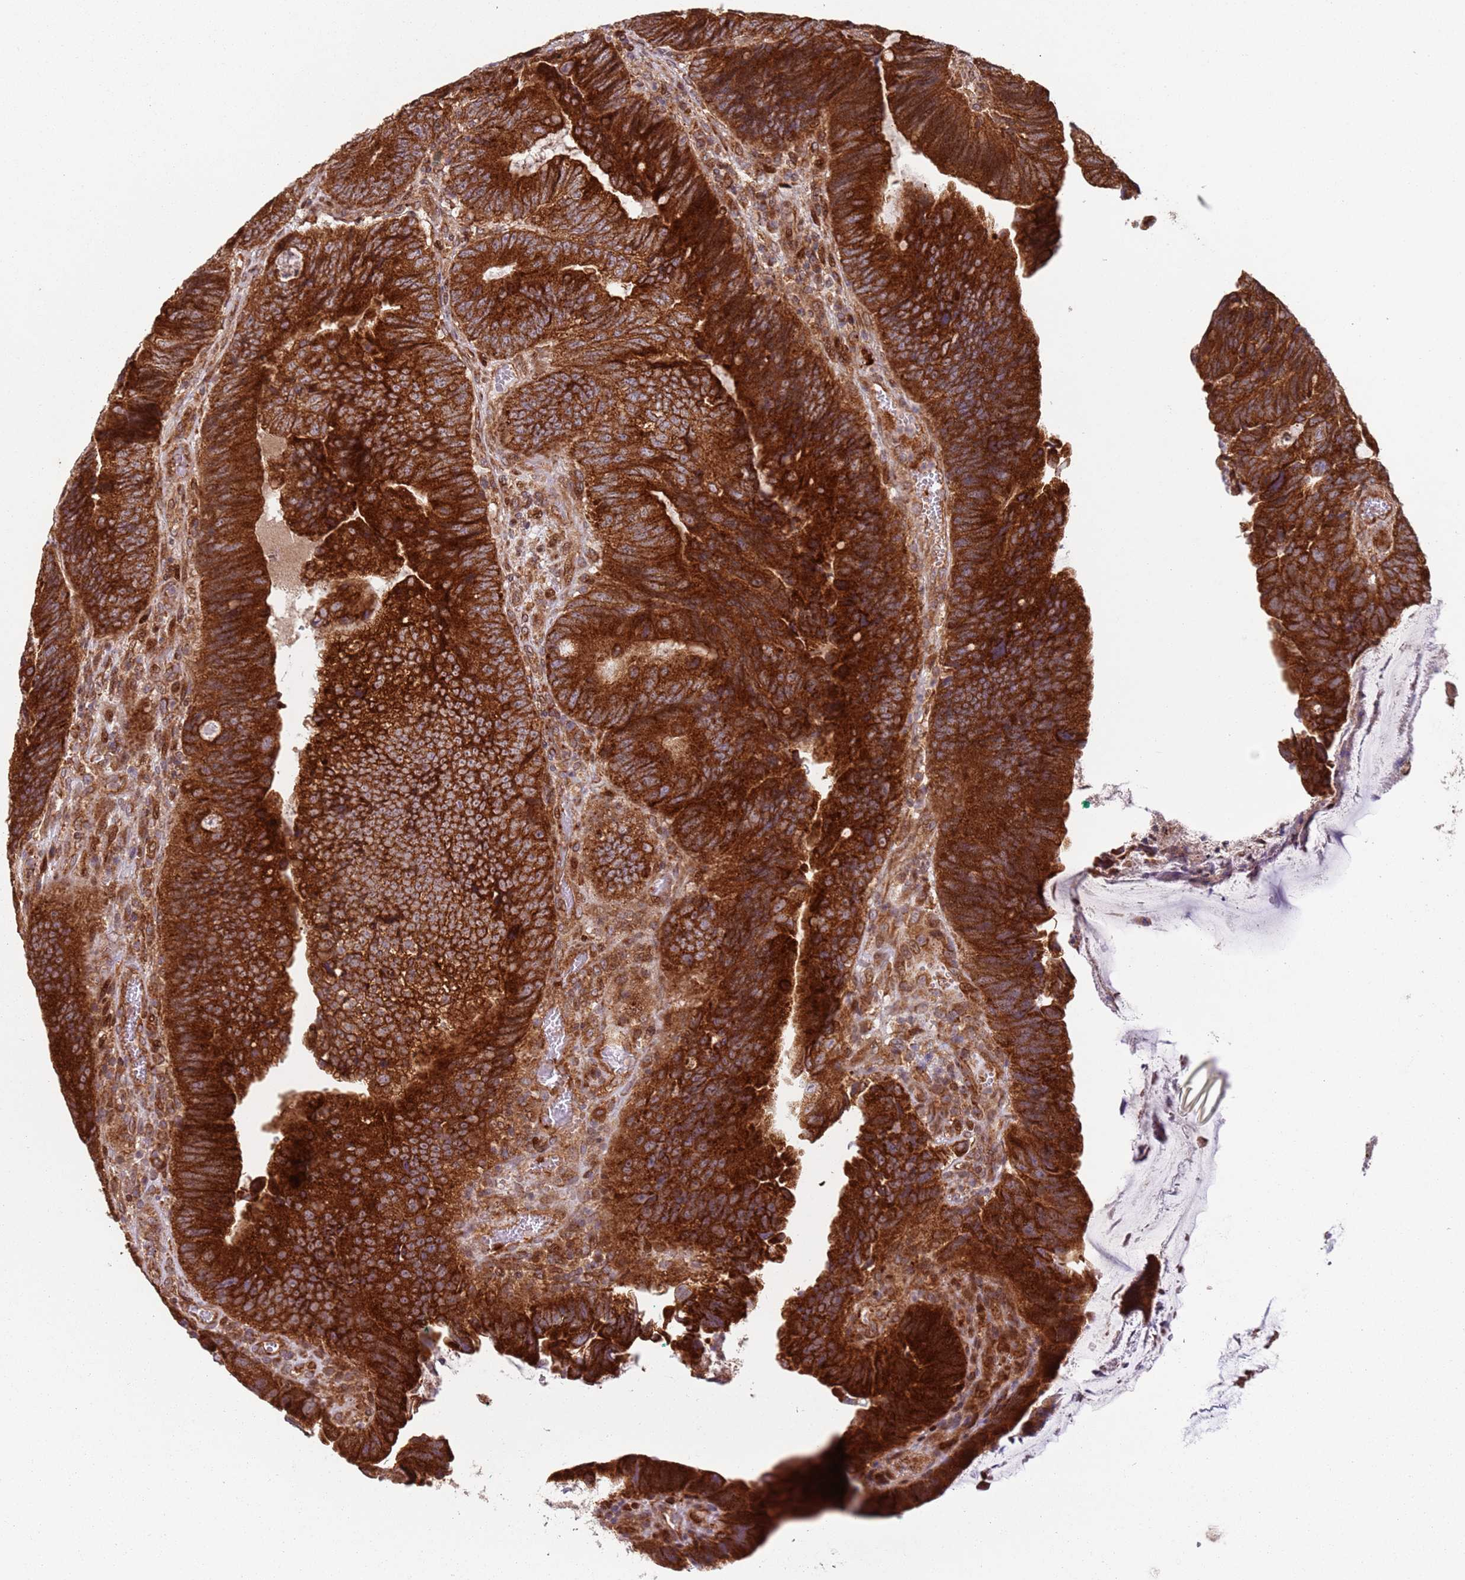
{"staining": {"intensity": "strong", "quantity": ">75%", "location": "cytoplasmic/membranous,nuclear"}, "tissue": "colorectal cancer", "cell_type": "Tumor cells", "image_type": "cancer", "snomed": [{"axis": "morphology", "description": "Adenocarcinoma, NOS"}, {"axis": "topography", "description": "Colon"}], "caption": "Immunohistochemical staining of adenocarcinoma (colorectal) demonstrates high levels of strong cytoplasmic/membranous and nuclear expression in about >75% of tumor cells.", "gene": "HNRNPLL", "patient": {"sex": "female", "age": 67}}